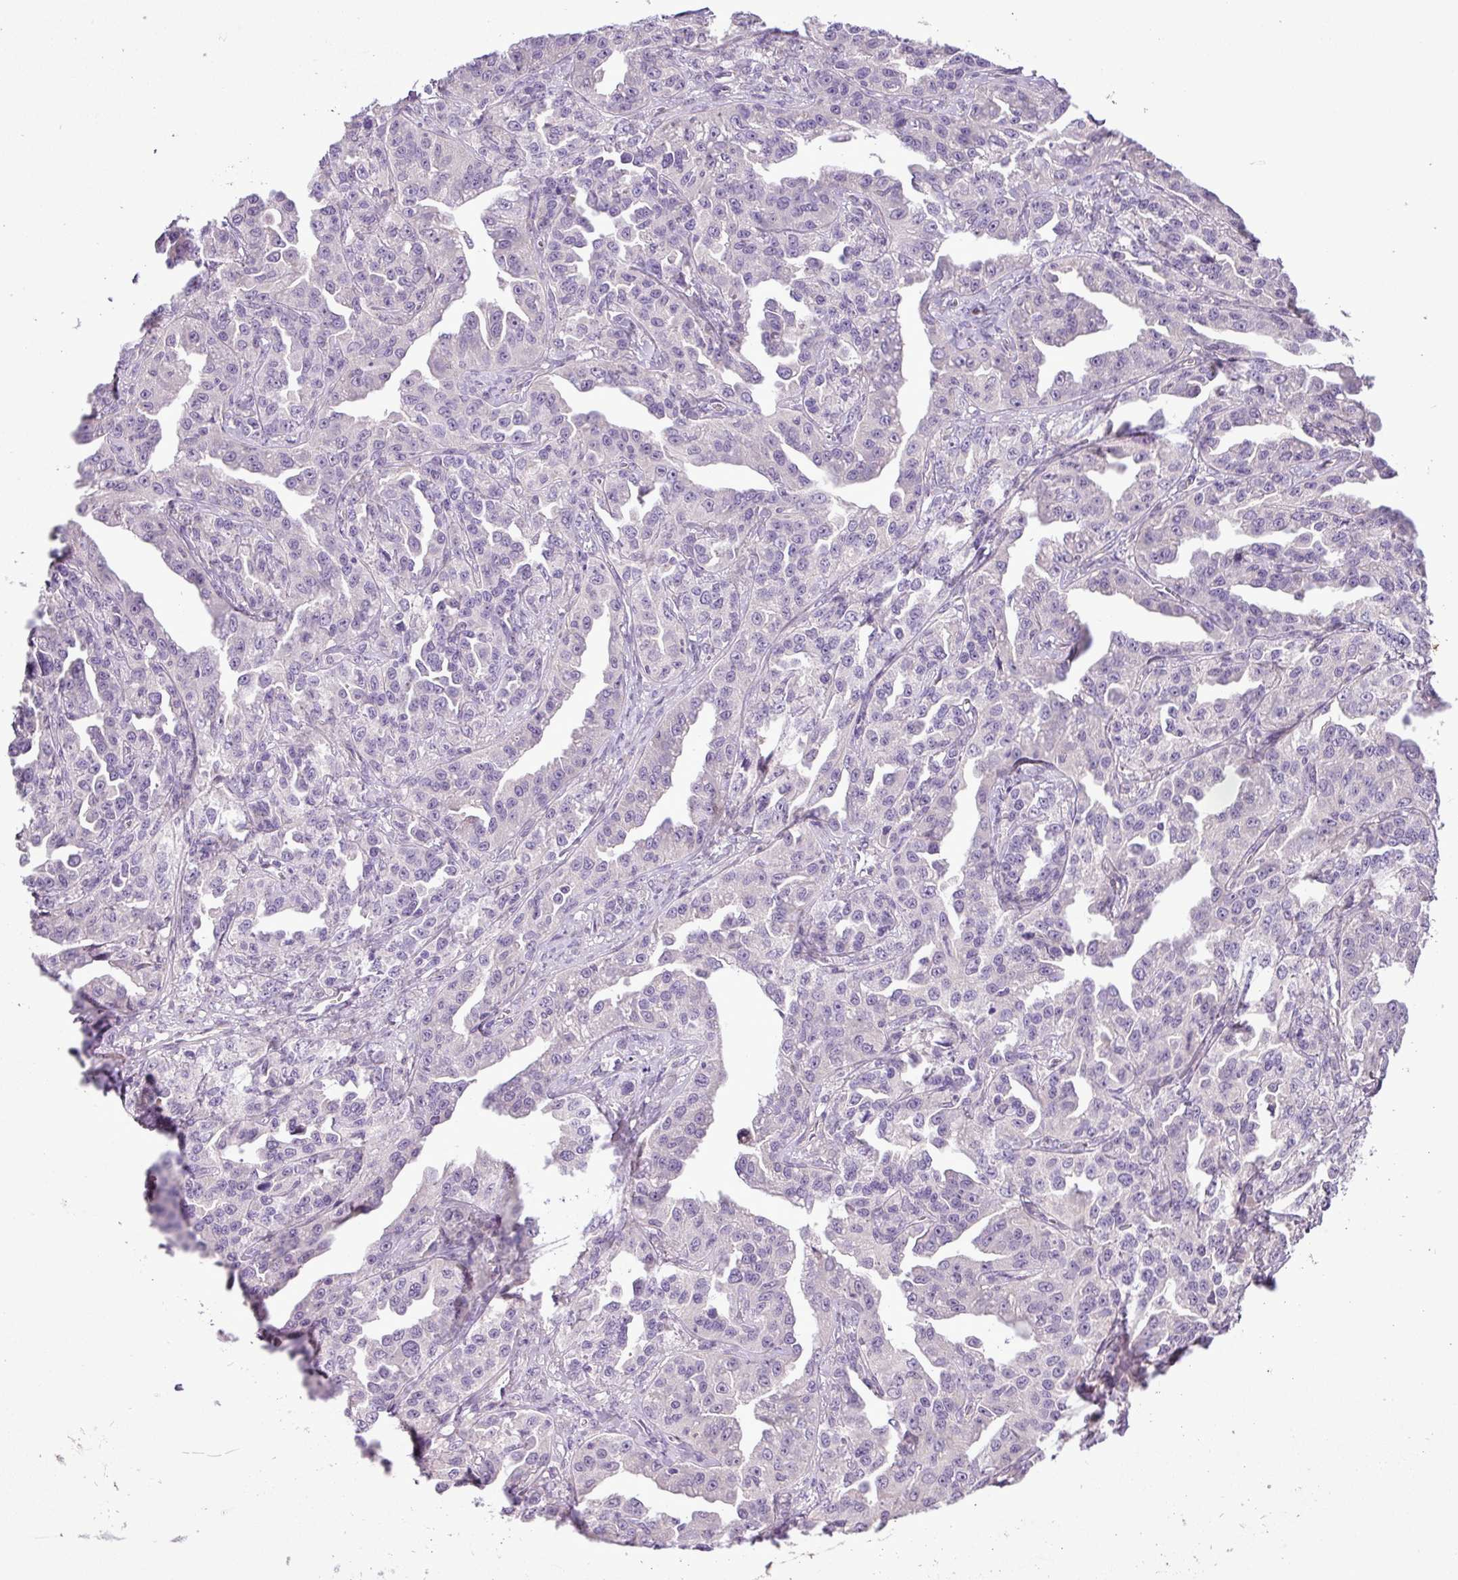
{"staining": {"intensity": "negative", "quantity": "none", "location": "none"}, "tissue": "ovarian cancer", "cell_type": "Tumor cells", "image_type": "cancer", "snomed": [{"axis": "morphology", "description": "Cystadenocarcinoma, serous, NOS"}, {"axis": "topography", "description": "Ovary"}], "caption": "The photomicrograph demonstrates no significant positivity in tumor cells of ovarian cancer. (DAB immunohistochemistry, high magnification).", "gene": "MOCS3", "patient": {"sex": "female", "age": 75}}